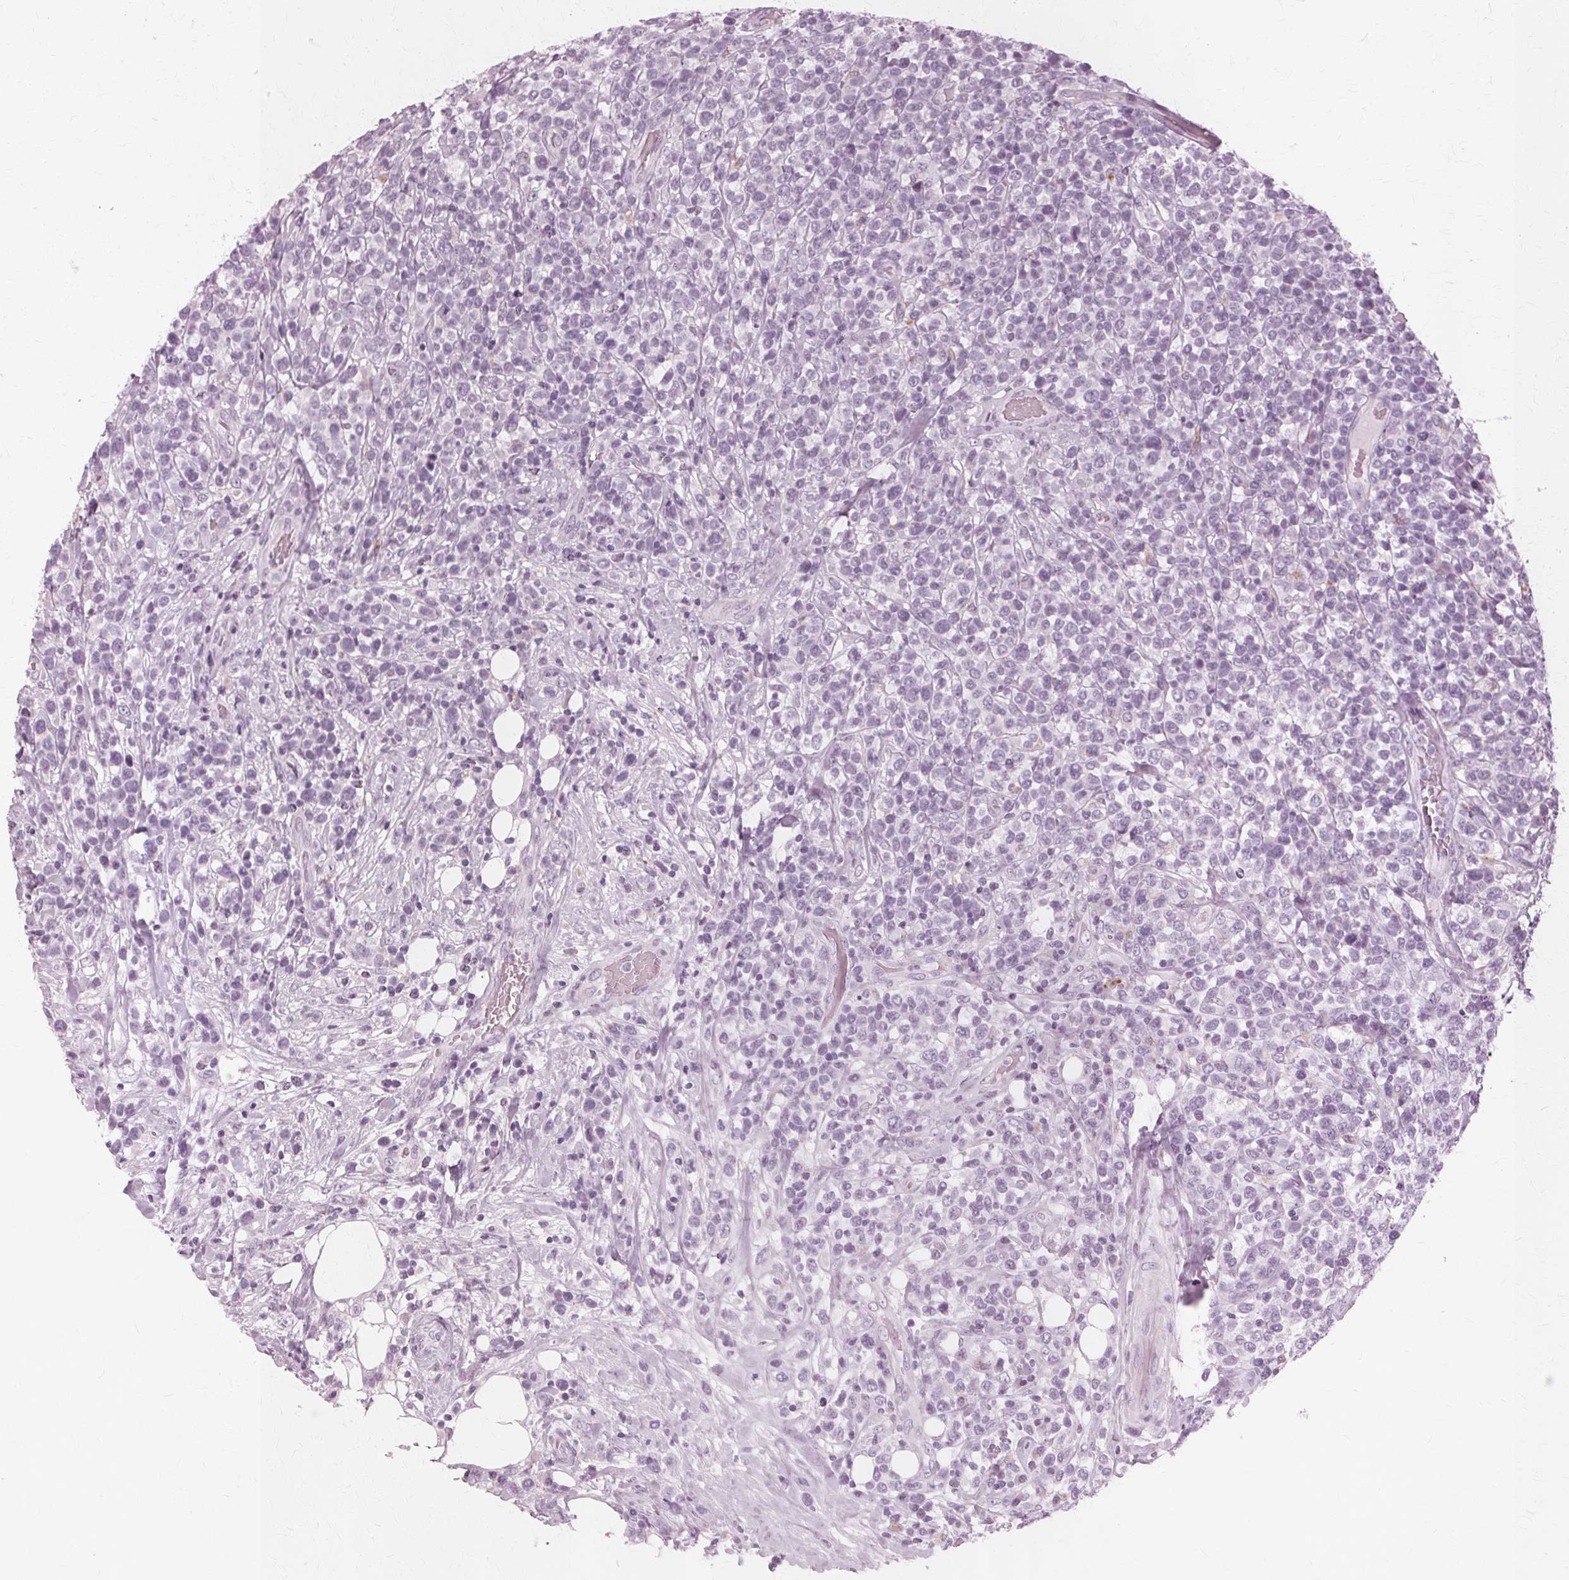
{"staining": {"intensity": "negative", "quantity": "none", "location": "none"}, "tissue": "lymphoma", "cell_type": "Tumor cells", "image_type": "cancer", "snomed": [{"axis": "morphology", "description": "Malignant lymphoma, non-Hodgkin's type, High grade"}, {"axis": "topography", "description": "Soft tissue"}], "caption": "Histopathology image shows no significant protein staining in tumor cells of lymphoma.", "gene": "DNASE2", "patient": {"sex": "female", "age": 56}}